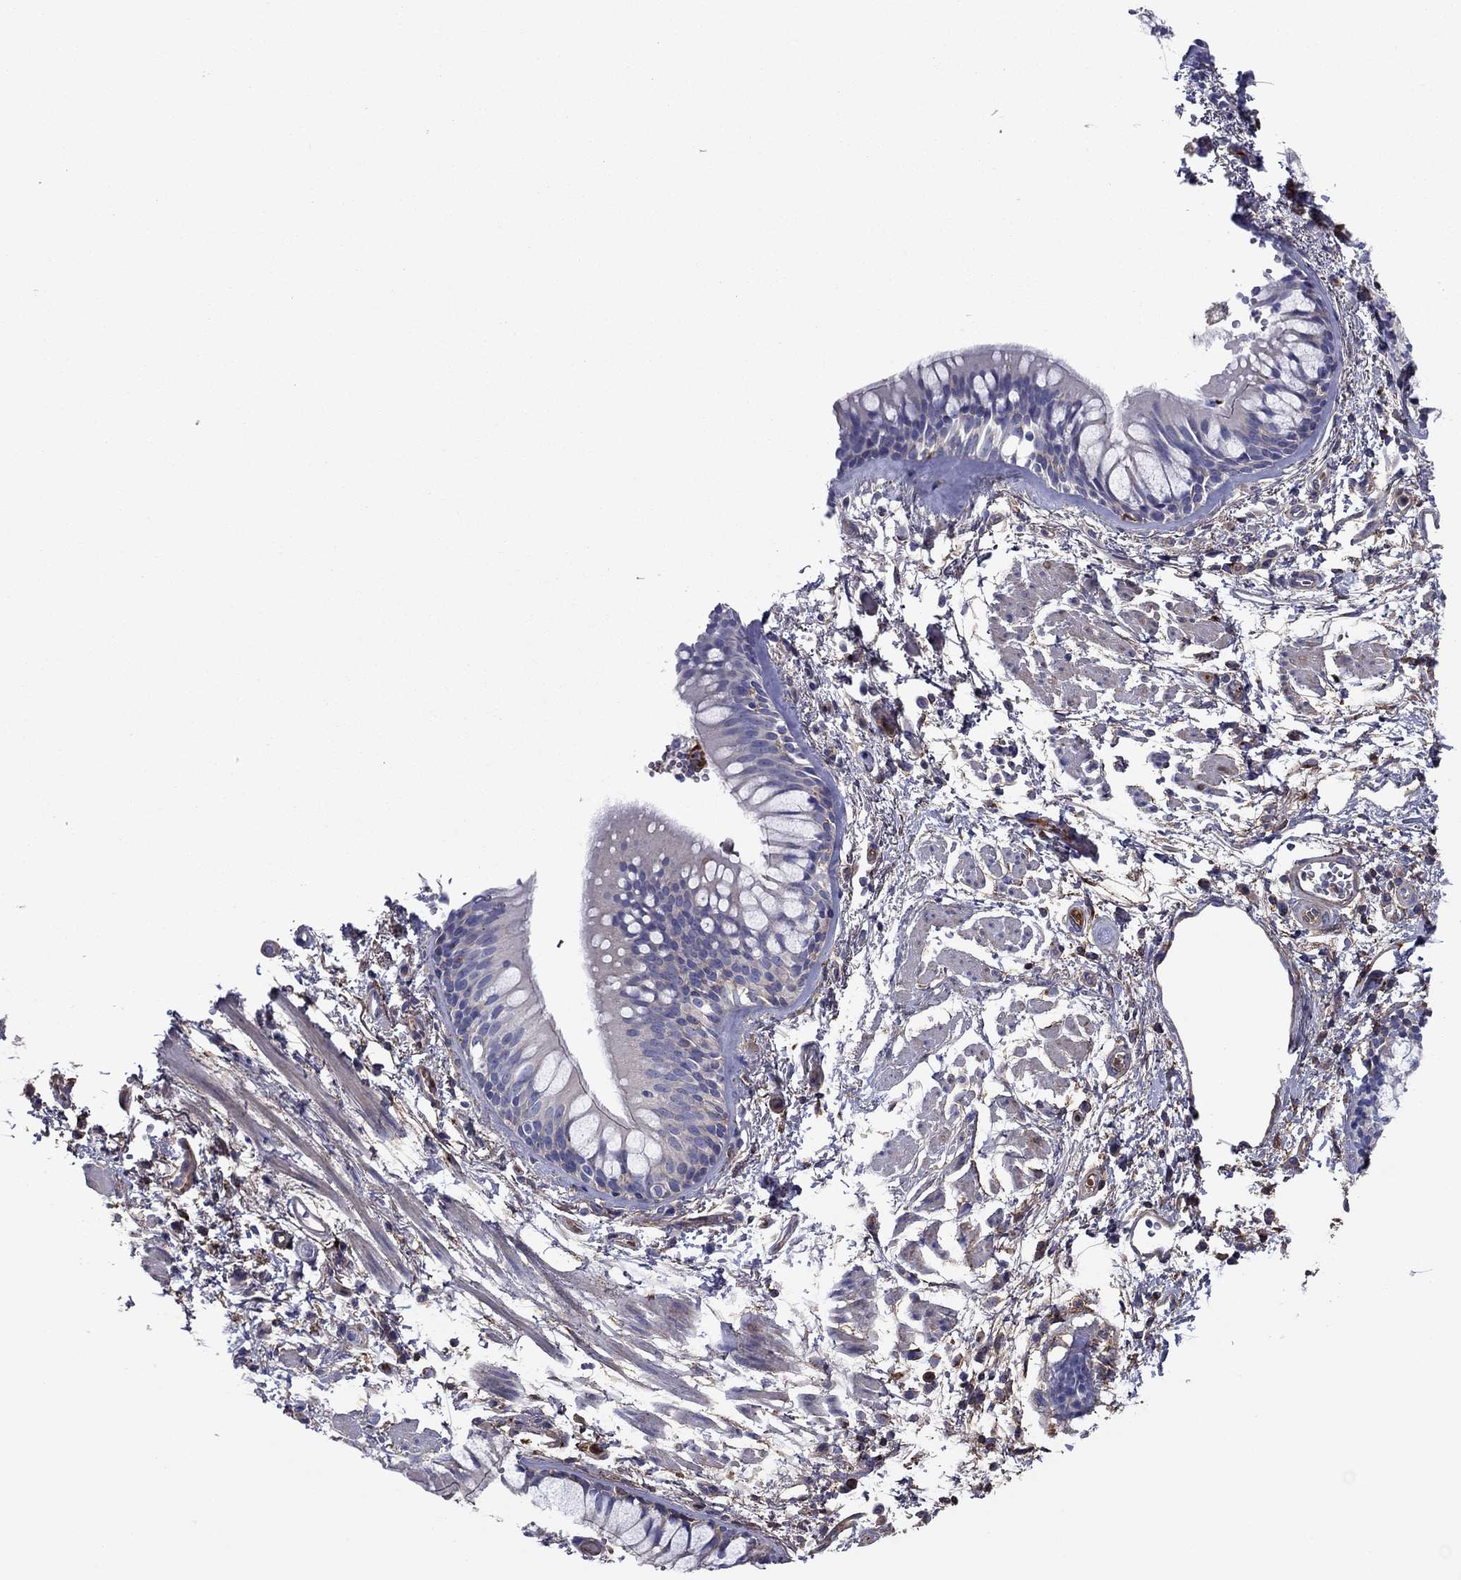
{"staining": {"intensity": "weak", "quantity": "25%-75%", "location": "cytoplasmic/membranous"}, "tissue": "bronchus", "cell_type": "Respiratory epithelial cells", "image_type": "normal", "snomed": [{"axis": "morphology", "description": "Normal tissue, NOS"}, {"axis": "topography", "description": "Bronchus"}, {"axis": "topography", "description": "Lung"}], "caption": "DAB (3,3'-diaminobenzidine) immunohistochemical staining of benign human bronchus exhibits weak cytoplasmic/membranous protein positivity in approximately 25%-75% of respiratory epithelial cells.", "gene": "HPX", "patient": {"sex": "female", "age": 57}}